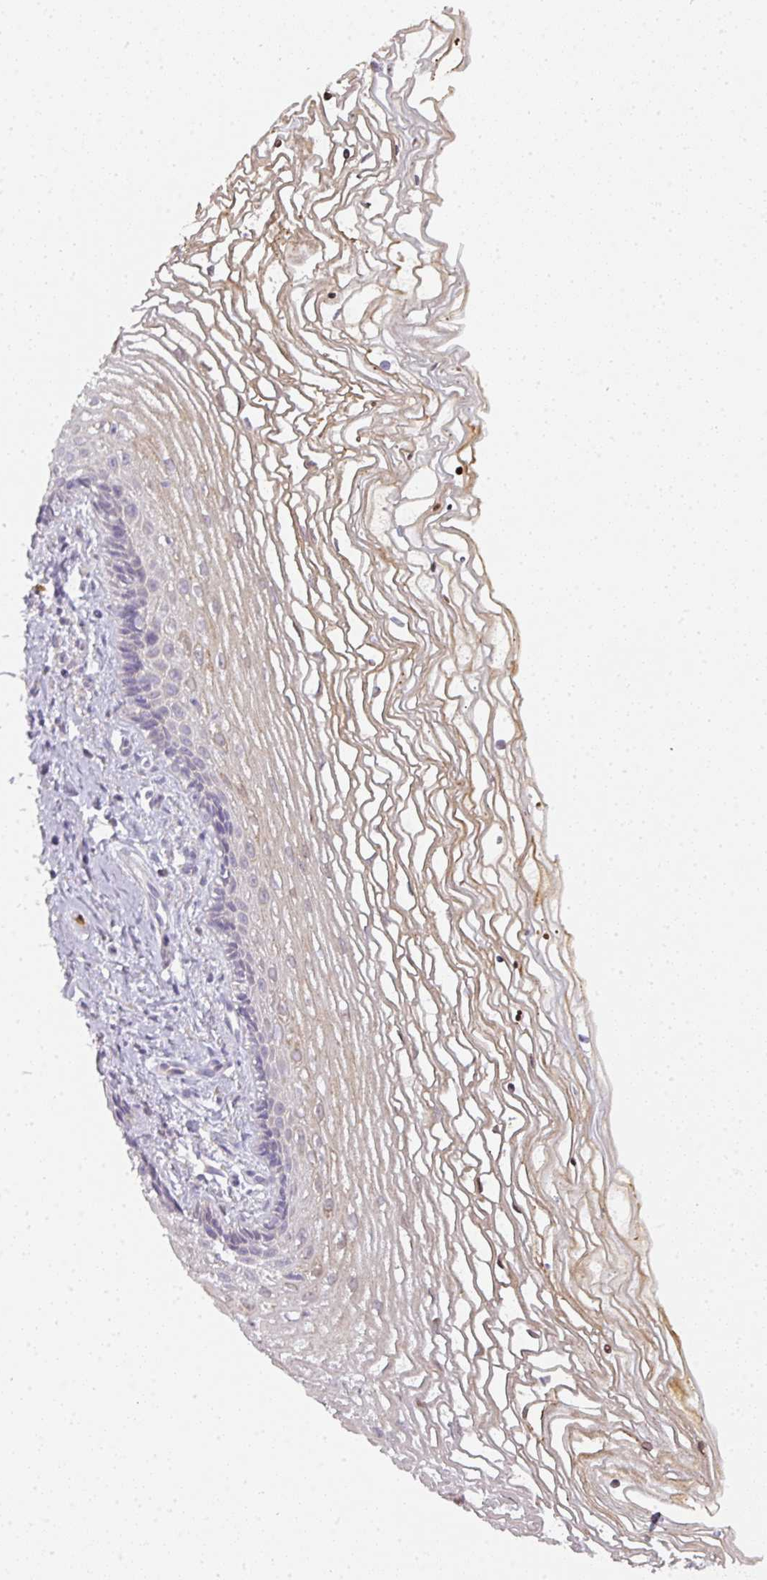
{"staining": {"intensity": "negative", "quantity": "none", "location": "none"}, "tissue": "cervix", "cell_type": "Glandular cells", "image_type": "normal", "snomed": [{"axis": "morphology", "description": "Normal tissue, NOS"}, {"axis": "topography", "description": "Cervix"}], "caption": "The image demonstrates no significant expression in glandular cells of cervix. The staining is performed using DAB brown chromogen with nuclei counter-stained in using hematoxylin.", "gene": "HHEX", "patient": {"sex": "female", "age": 47}}